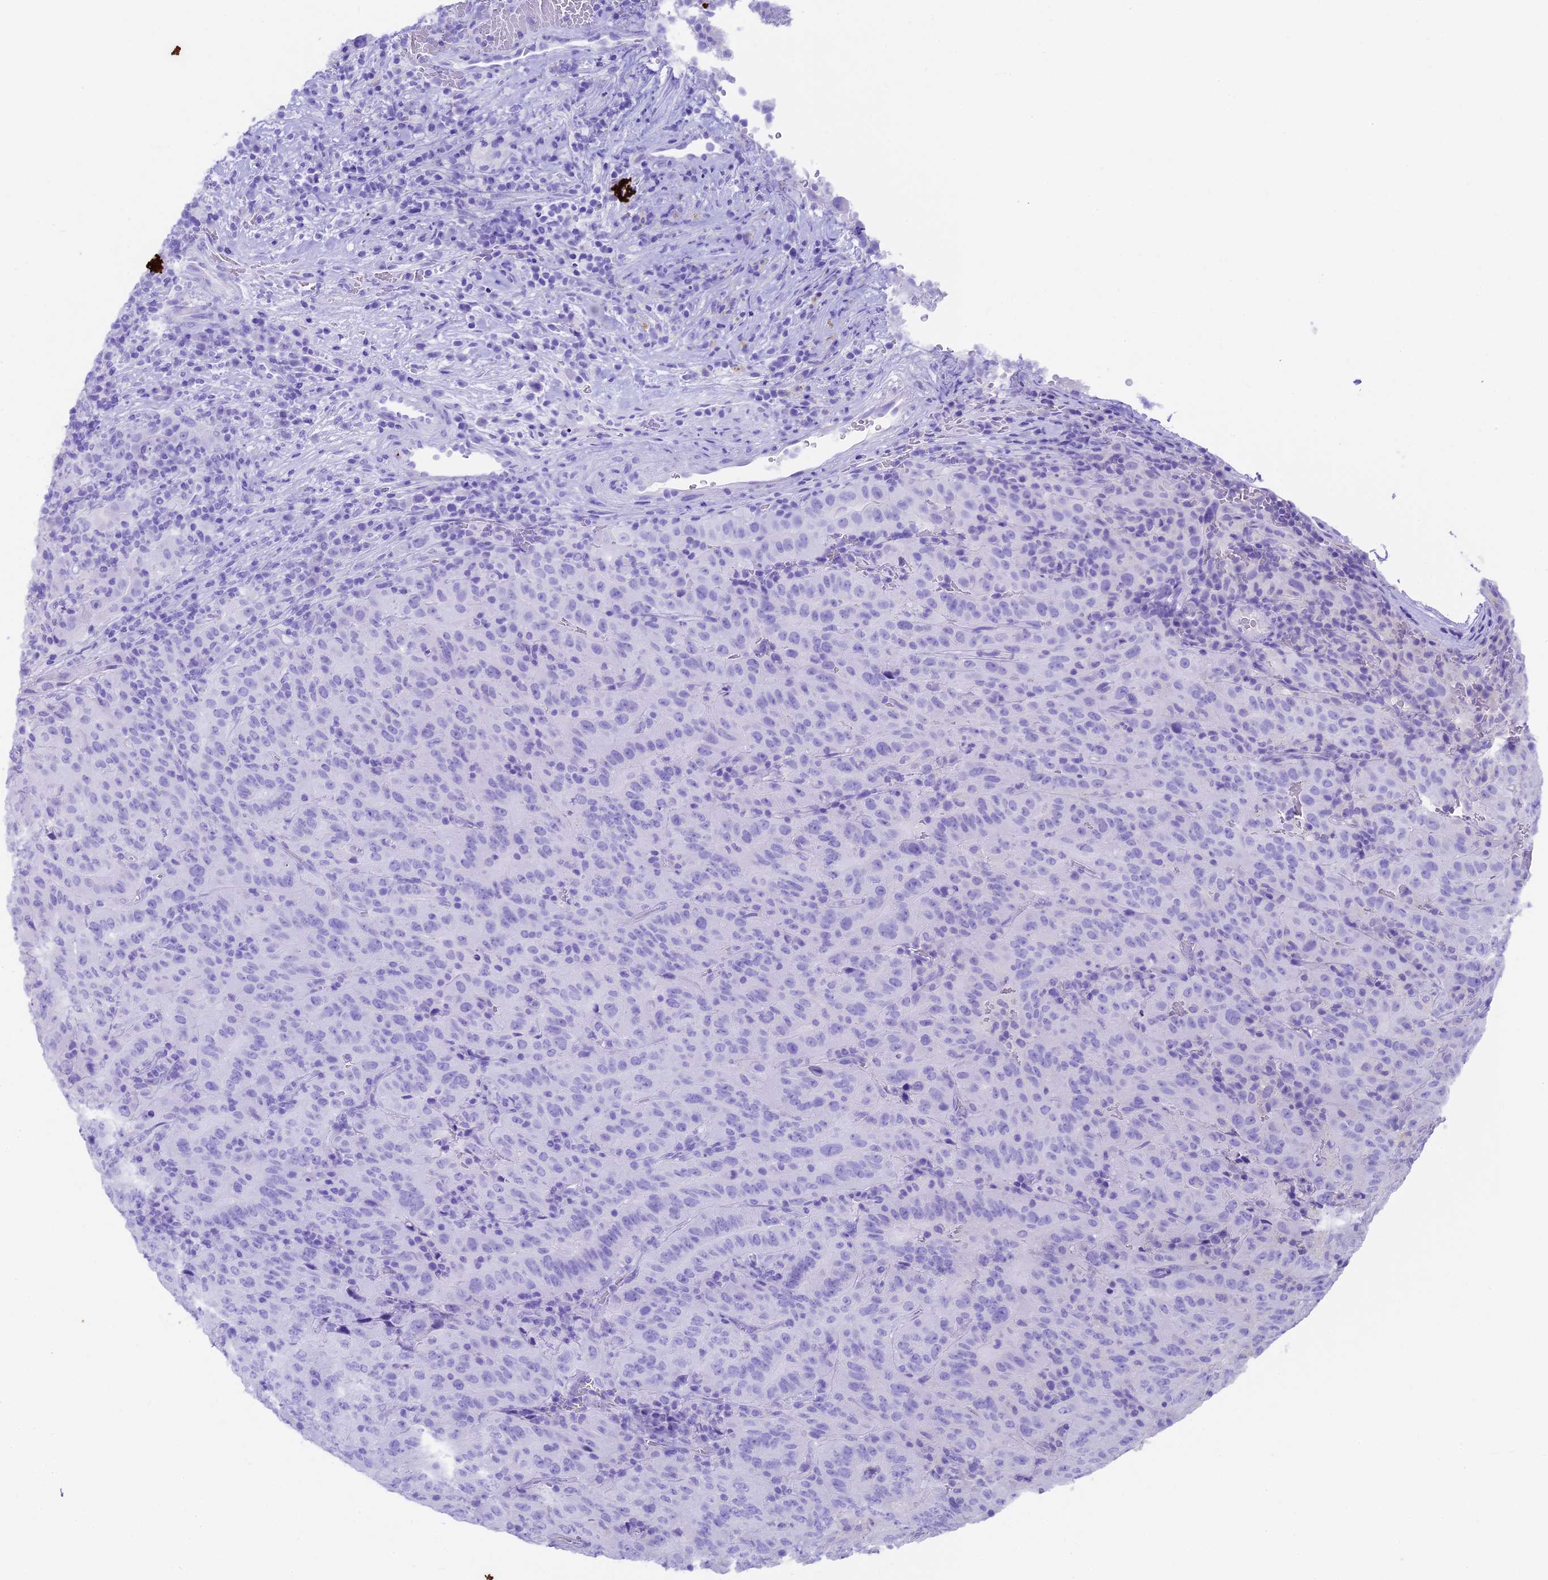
{"staining": {"intensity": "negative", "quantity": "none", "location": "none"}, "tissue": "pancreatic cancer", "cell_type": "Tumor cells", "image_type": "cancer", "snomed": [{"axis": "morphology", "description": "Adenocarcinoma, NOS"}, {"axis": "topography", "description": "Pancreas"}], "caption": "Adenocarcinoma (pancreatic) was stained to show a protein in brown. There is no significant positivity in tumor cells.", "gene": "TBC1D1", "patient": {"sex": "male", "age": 63}}